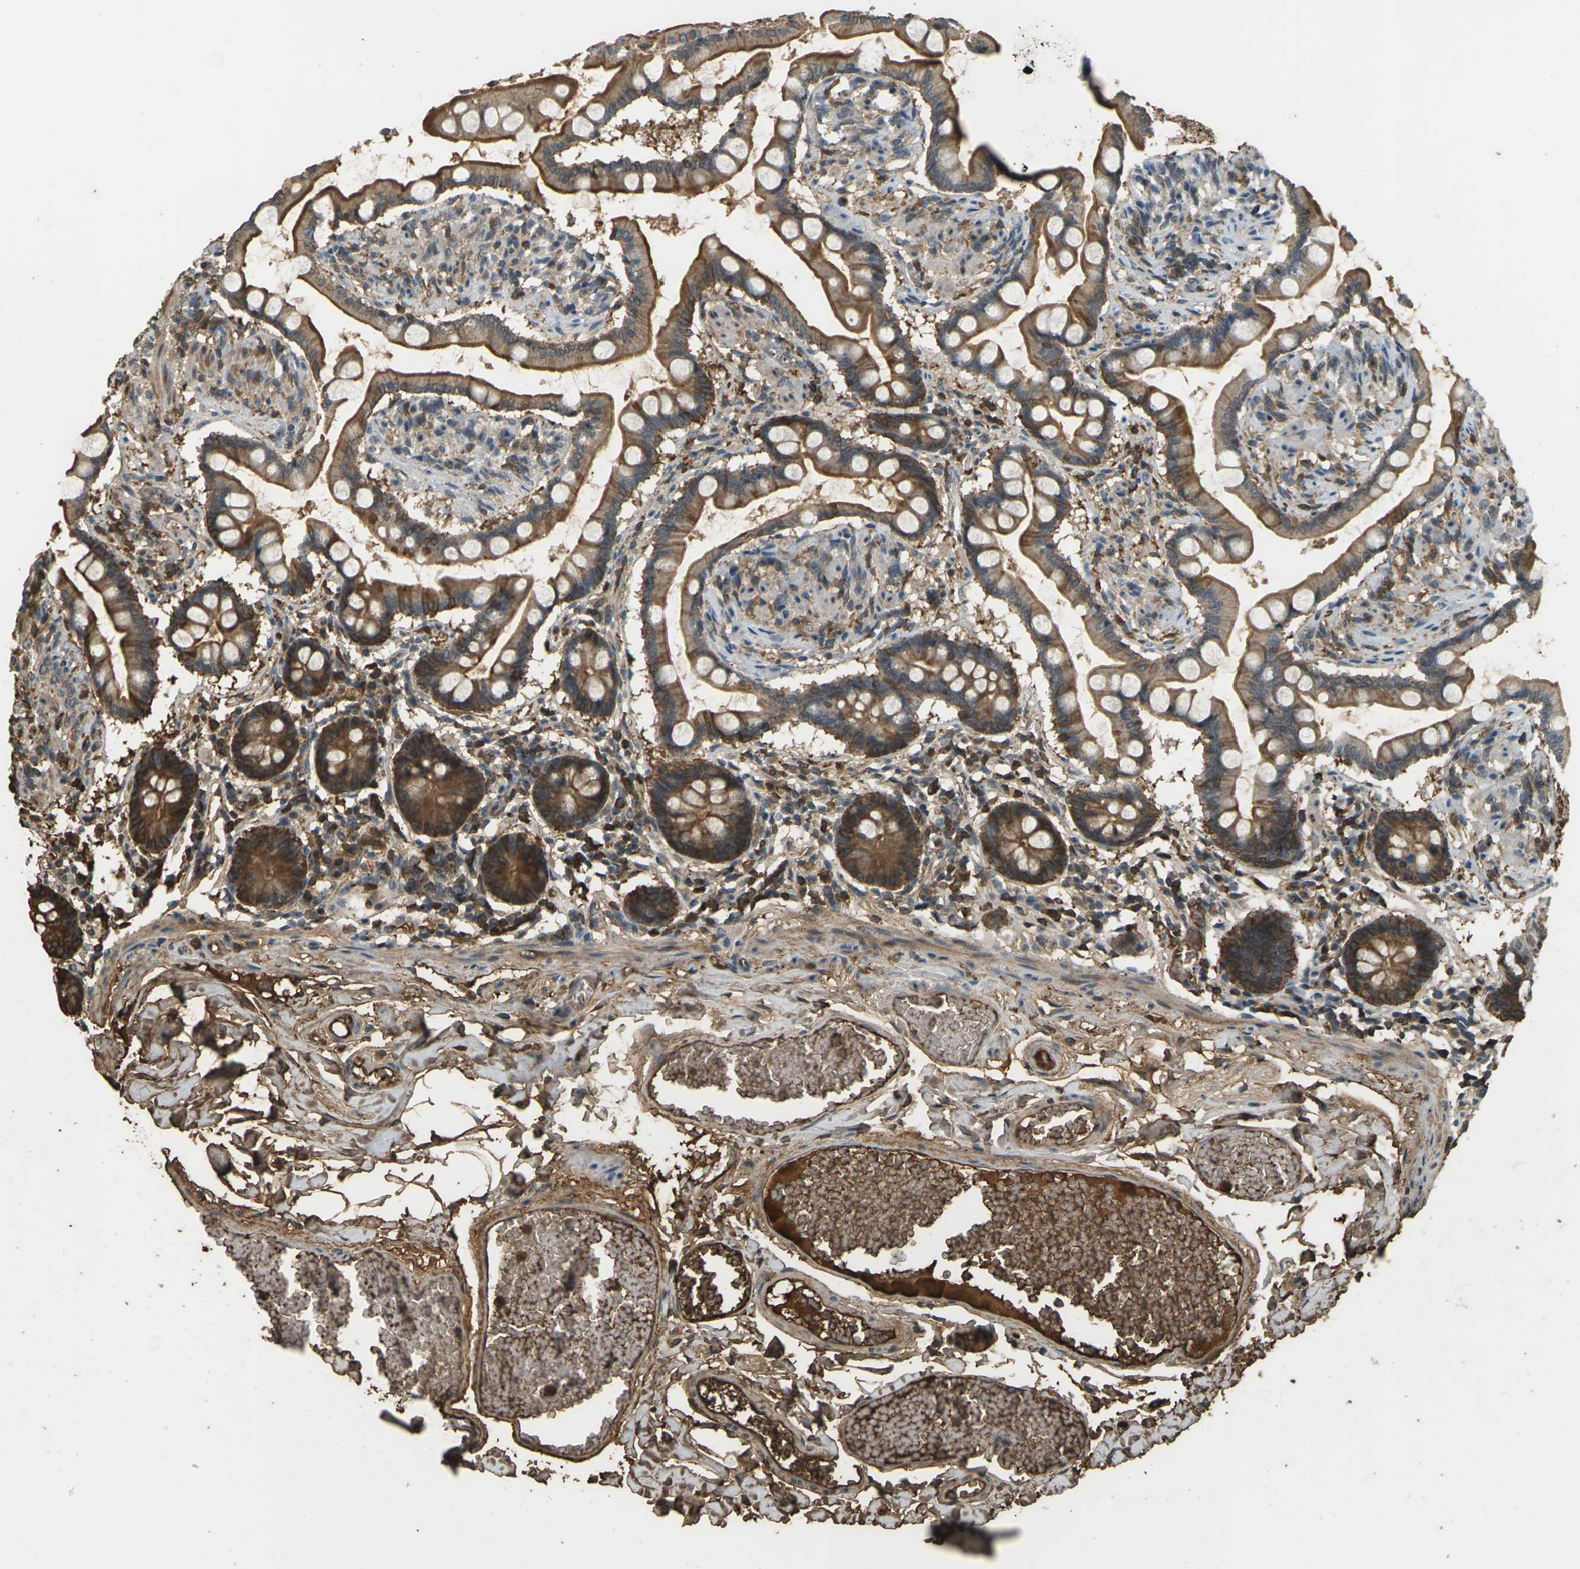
{"staining": {"intensity": "moderate", "quantity": ">75%", "location": "cytoplasmic/membranous"}, "tissue": "small intestine", "cell_type": "Glandular cells", "image_type": "normal", "snomed": [{"axis": "morphology", "description": "Normal tissue, NOS"}, {"axis": "topography", "description": "Small intestine"}], "caption": "Moderate cytoplasmic/membranous protein expression is present in about >75% of glandular cells in small intestine.", "gene": "CYP1B1", "patient": {"sex": "male", "age": 41}}